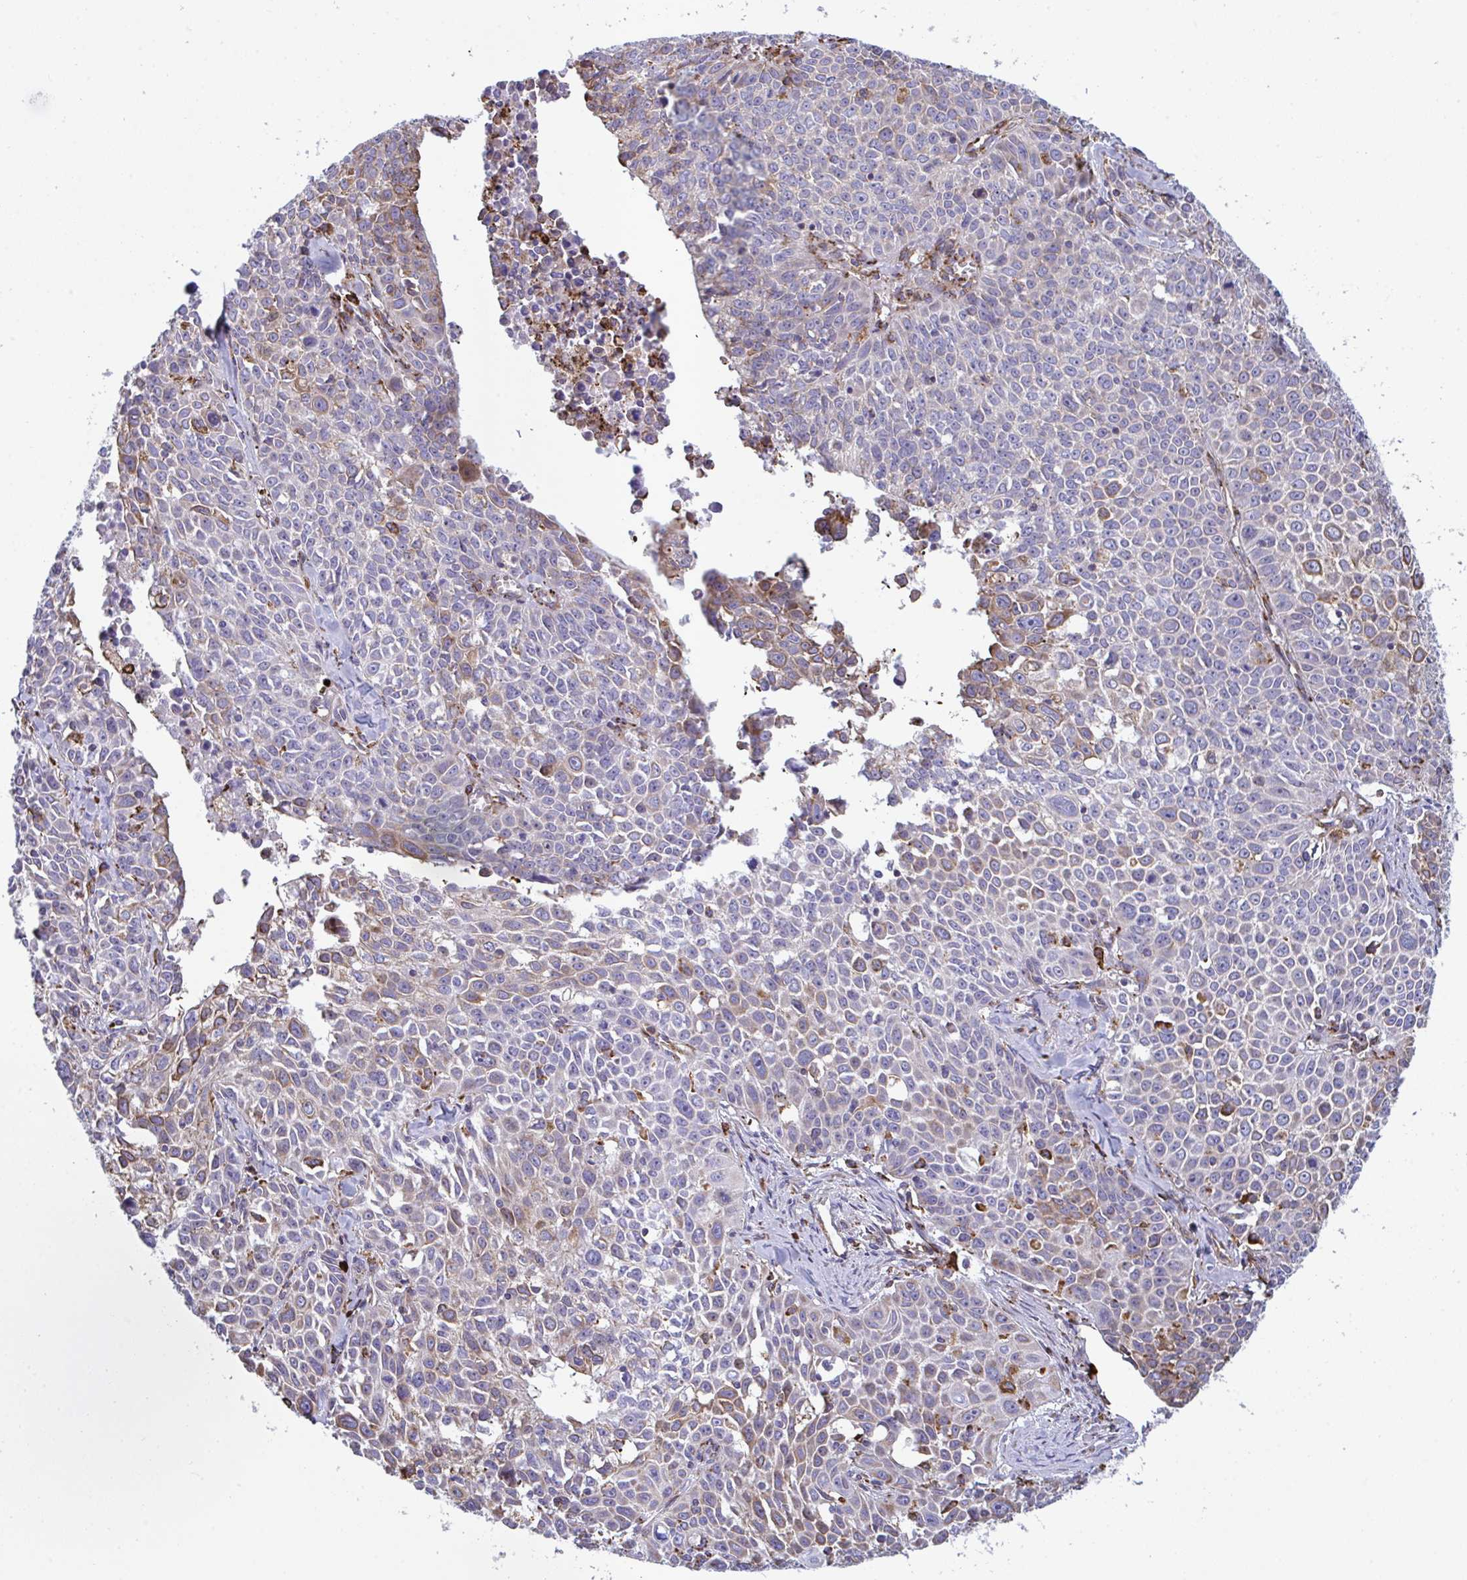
{"staining": {"intensity": "moderate", "quantity": "25%-75%", "location": "cytoplasmic/membranous"}, "tissue": "lung cancer", "cell_type": "Tumor cells", "image_type": "cancer", "snomed": [{"axis": "morphology", "description": "Squamous cell carcinoma, NOS"}, {"axis": "morphology", "description": "Squamous cell carcinoma, metastatic, NOS"}, {"axis": "topography", "description": "Lymph node"}, {"axis": "topography", "description": "Lung"}], "caption": "A brown stain labels moderate cytoplasmic/membranous positivity of a protein in human lung cancer tumor cells.", "gene": "PEAK3", "patient": {"sex": "female", "age": 62}}